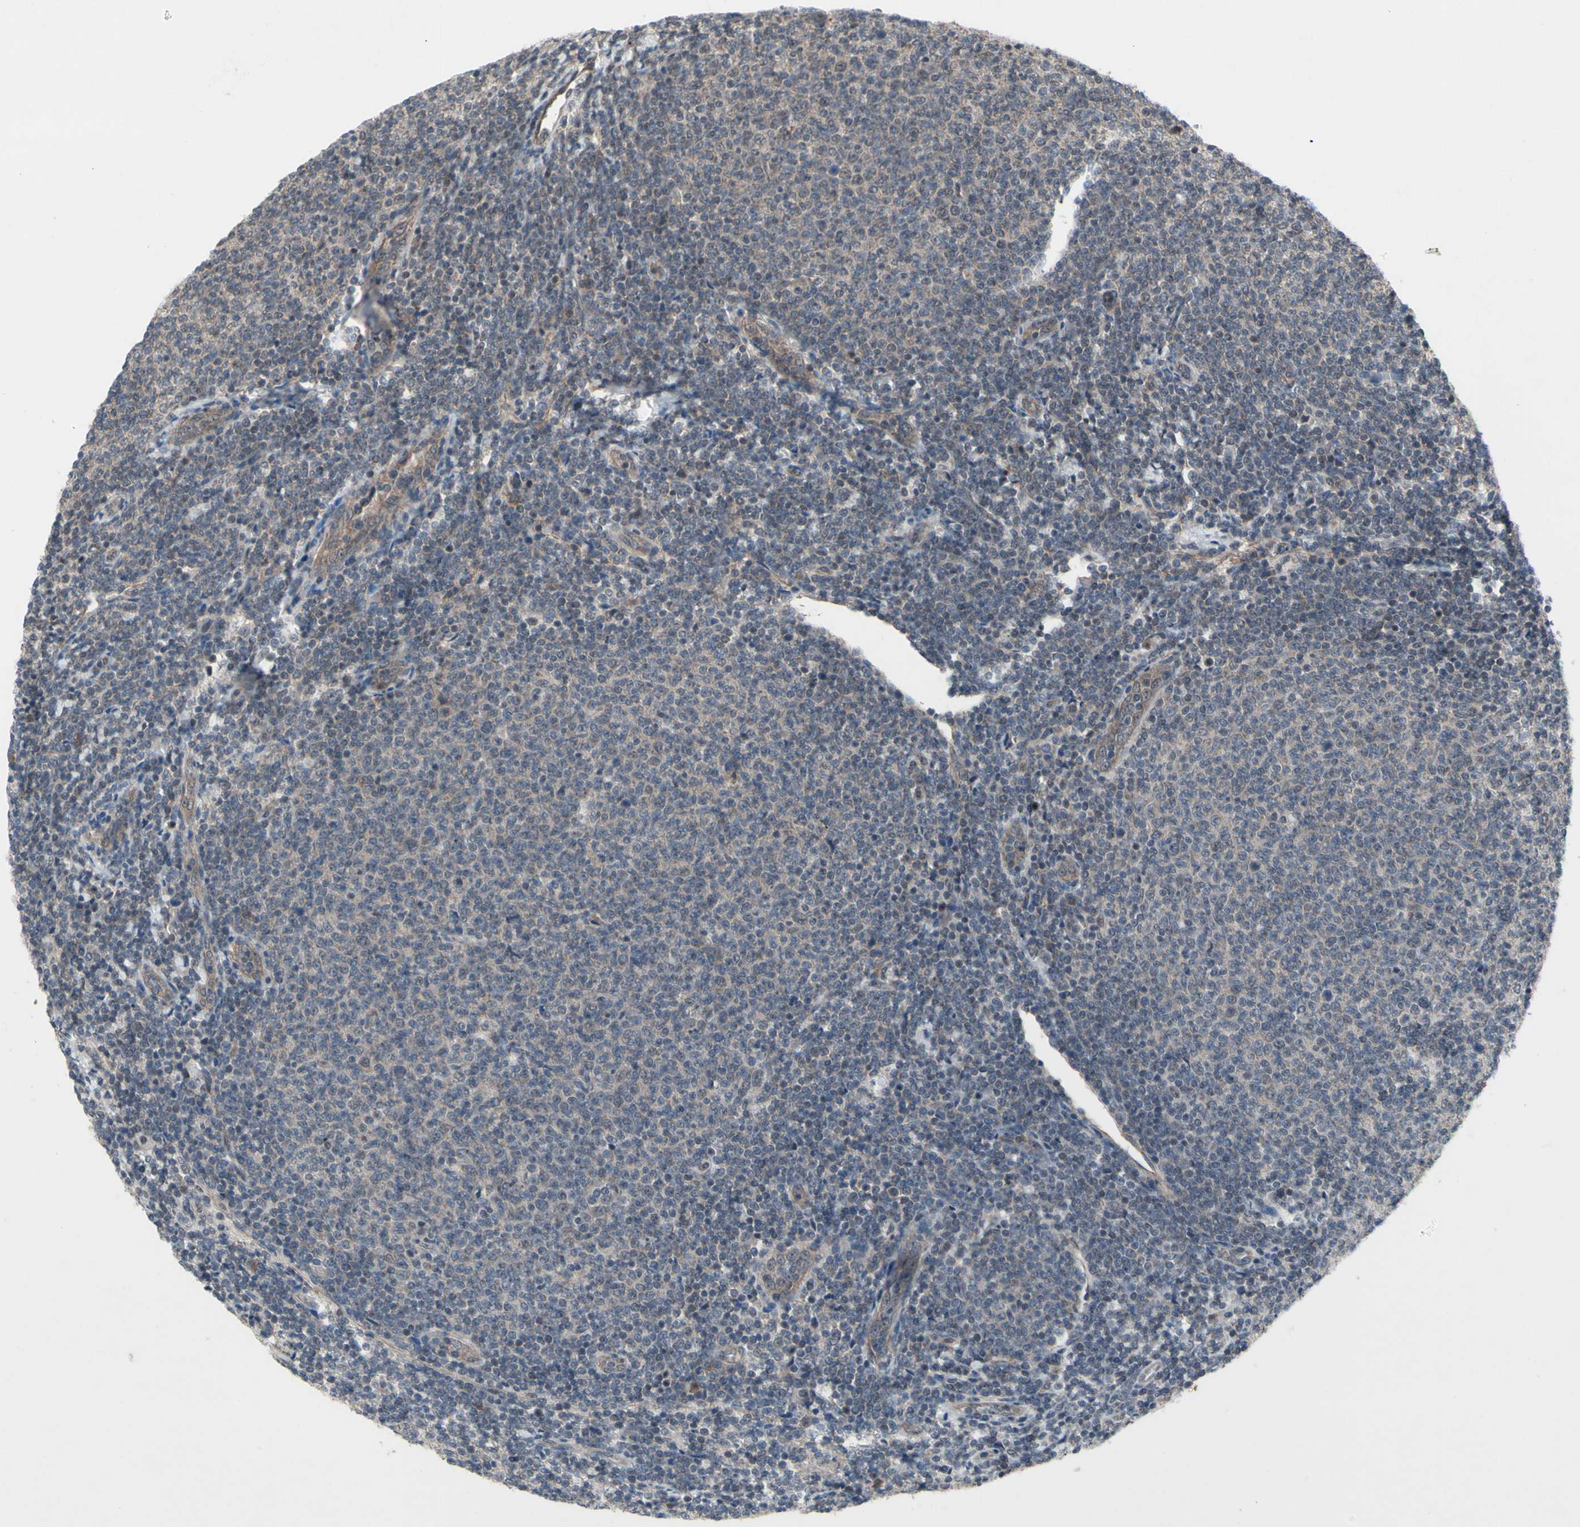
{"staining": {"intensity": "negative", "quantity": "none", "location": "none"}, "tissue": "lymphoma", "cell_type": "Tumor cells", "image_type": "cancer", "snomed": [{"axis": "morphology", "description": "Malignant lymphoma, non-Hodgkin's type, Low grade"}, {"axis": "topography", "description": "Lymph node"}], "caption": "High power microscopy micrograph of an IHC image of malignant lymphoma, non-Hodgkin's type (low-grade), revealing no significant staining in tumor cells.", "gene": "TRDMT1", "patient": {"sex": "male", "age": 66}}